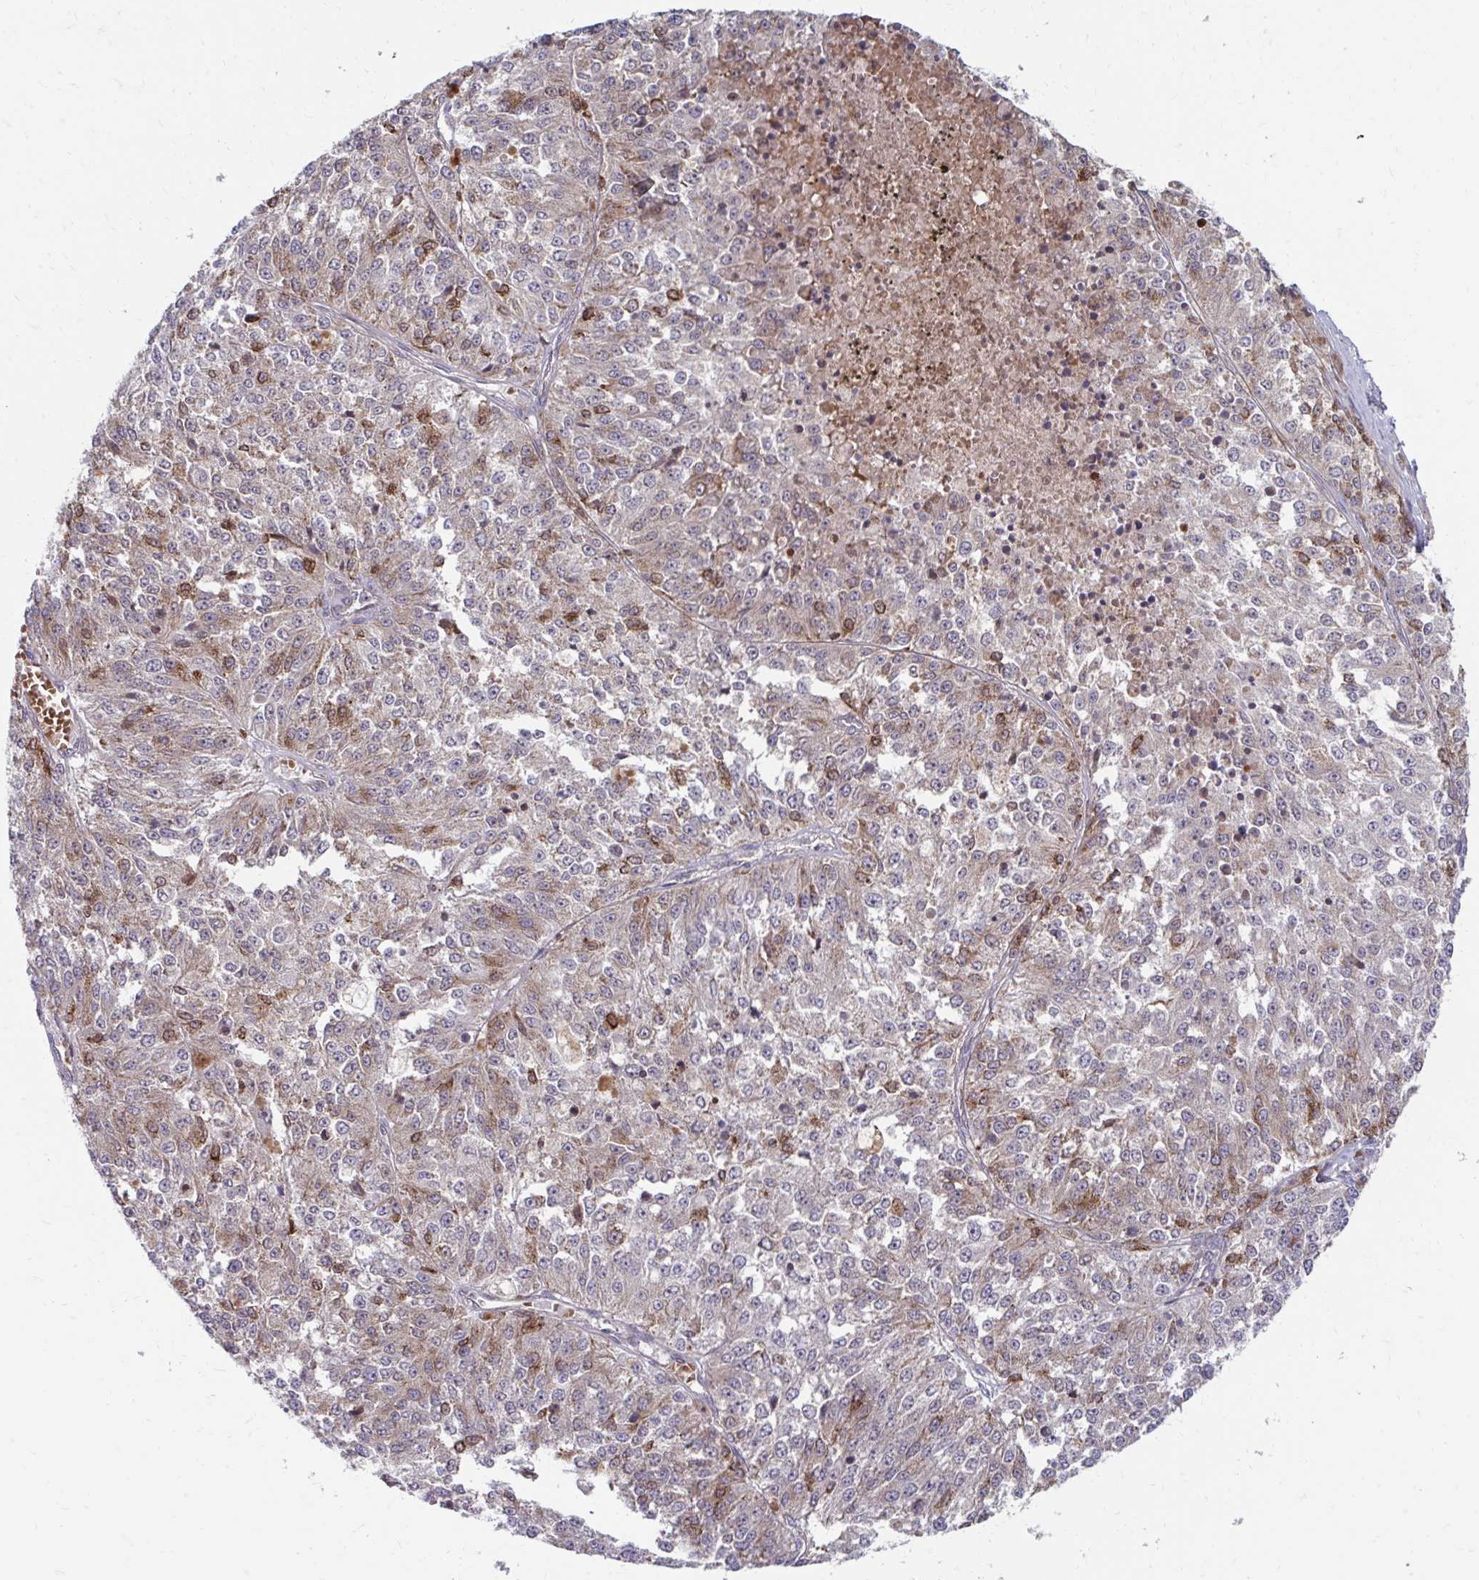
{"staining": {"intensity": "weak", "quantity": "25%-75%", "location": "cytoplasmic/membranous"}, "tissue": "melanoma", "cell_type": "Tumor cells", "image_type": "cancer", "snomed": [{"axis": "morphology", "description": "Malignant melanoma, Metastatic site"}, {"axis": "topography", "description": "Lymph node"}], "caption": "IHC image of malignant melanoma (metastatic site) stained for a protein (brown), which demonstrates low levels of weak cytoplasmic/membranous expression in about 25%-75% of tumor cells.", "gene": "ITPR2", "patient": {"sex": "female", "age": 64}}